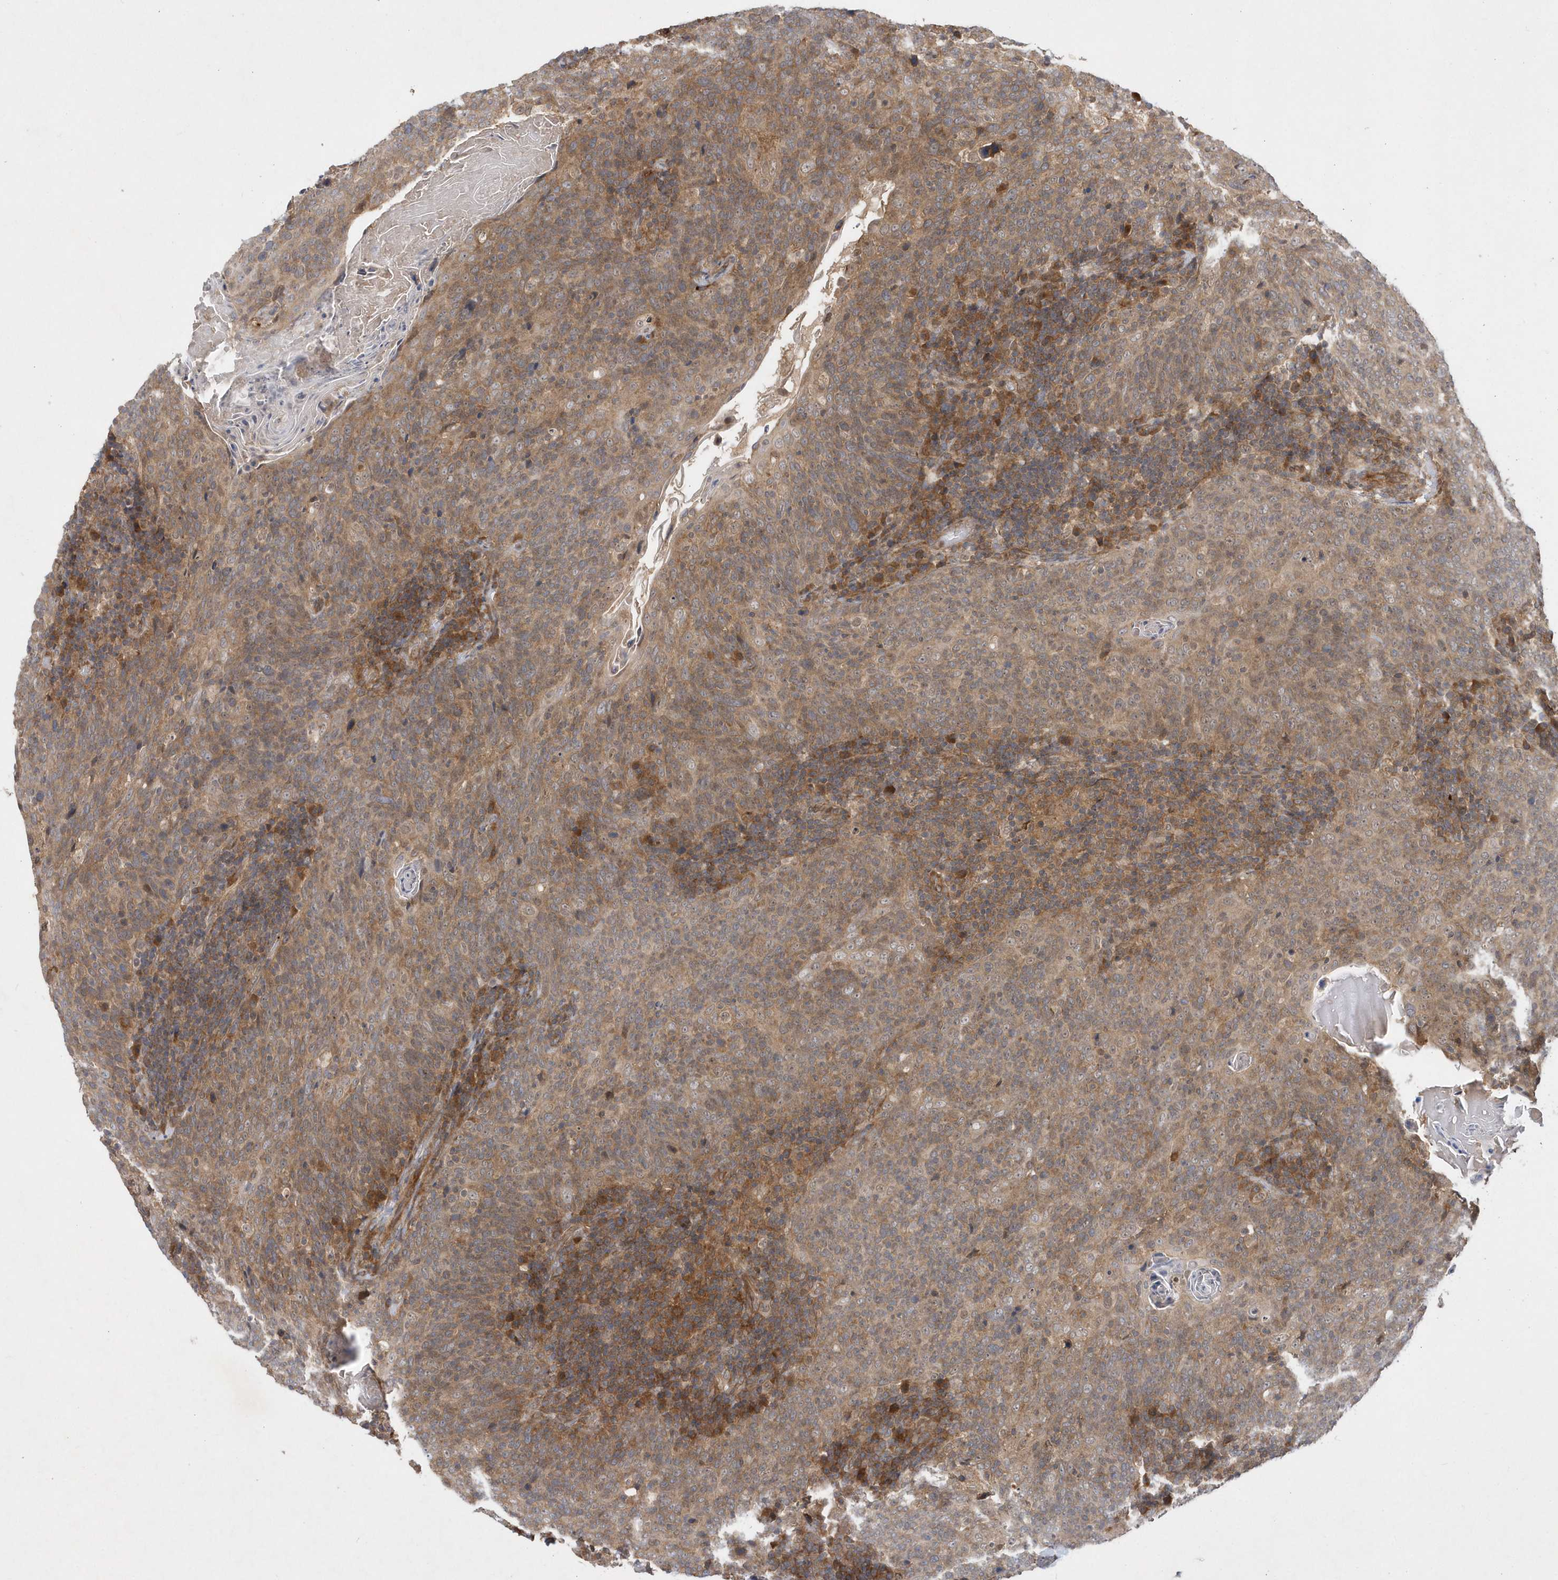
{"staining": {"intensity": "moderate", "quantity": ">75%", "location": "cytoplasmic/membranous"}, "tissue": "head and neck cancer", "cell_type": "Tumor cells", "image_type": "cancer", "snomed": [{"axis": "morphology", "description": "Squamous cell carcinoma, NOS"}, {"axis": "morphology", "description": "Squamous cell carcinoma, metastatic, NOS"}, {"axis": "topography", "description": "Lymph node"}, {"axis": "topography", "description": "Head-Neck"}], "caption": "Moderate cytoplasmic/membranous expression for a protein is identified in about >75% of tumor cells of head and neck cancer (squamous cell carcinoma) using immunohistochemistry.", "gene": "GFM2", "patient": {"sex": "male", "age": 62}}